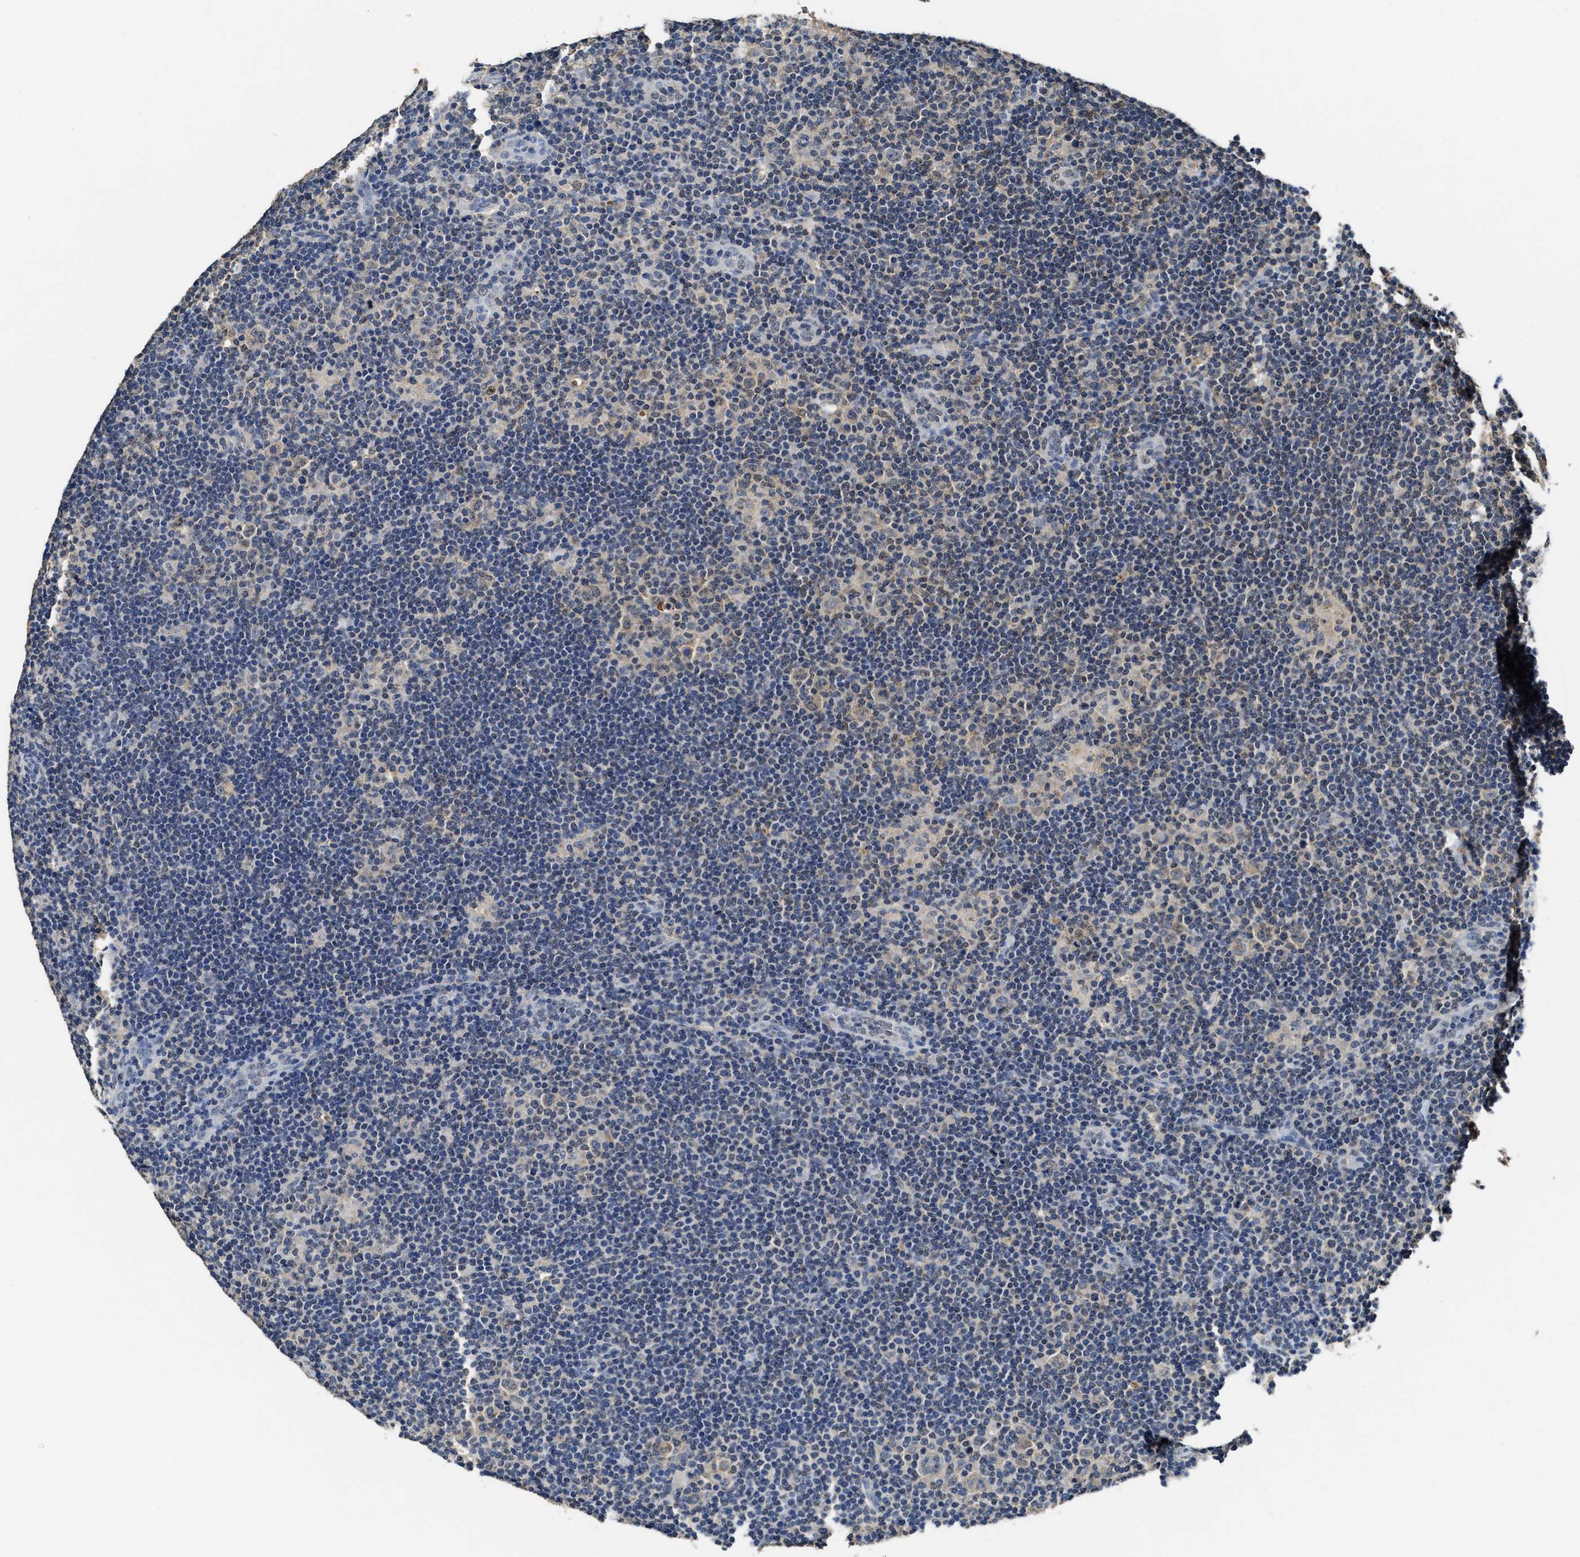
{"staining": {"intensity": "weak", "quantity": "<25%", "location": "cytoplasmic/membranous"}, "tissue": "lymphoma", "cell_type": "Tumor cells", "image_type": "cancer", "snomed": [{"axis": "morphology", "description": "Hodgkin's disease, NOS"}, {"axis": "topography", "description": "Lymph node"}], "caption": "There is no significant staining in tumor cells of lymphoma.", "gene": "CTNNA1", "patient": {"sex": "female", "age": 57}}